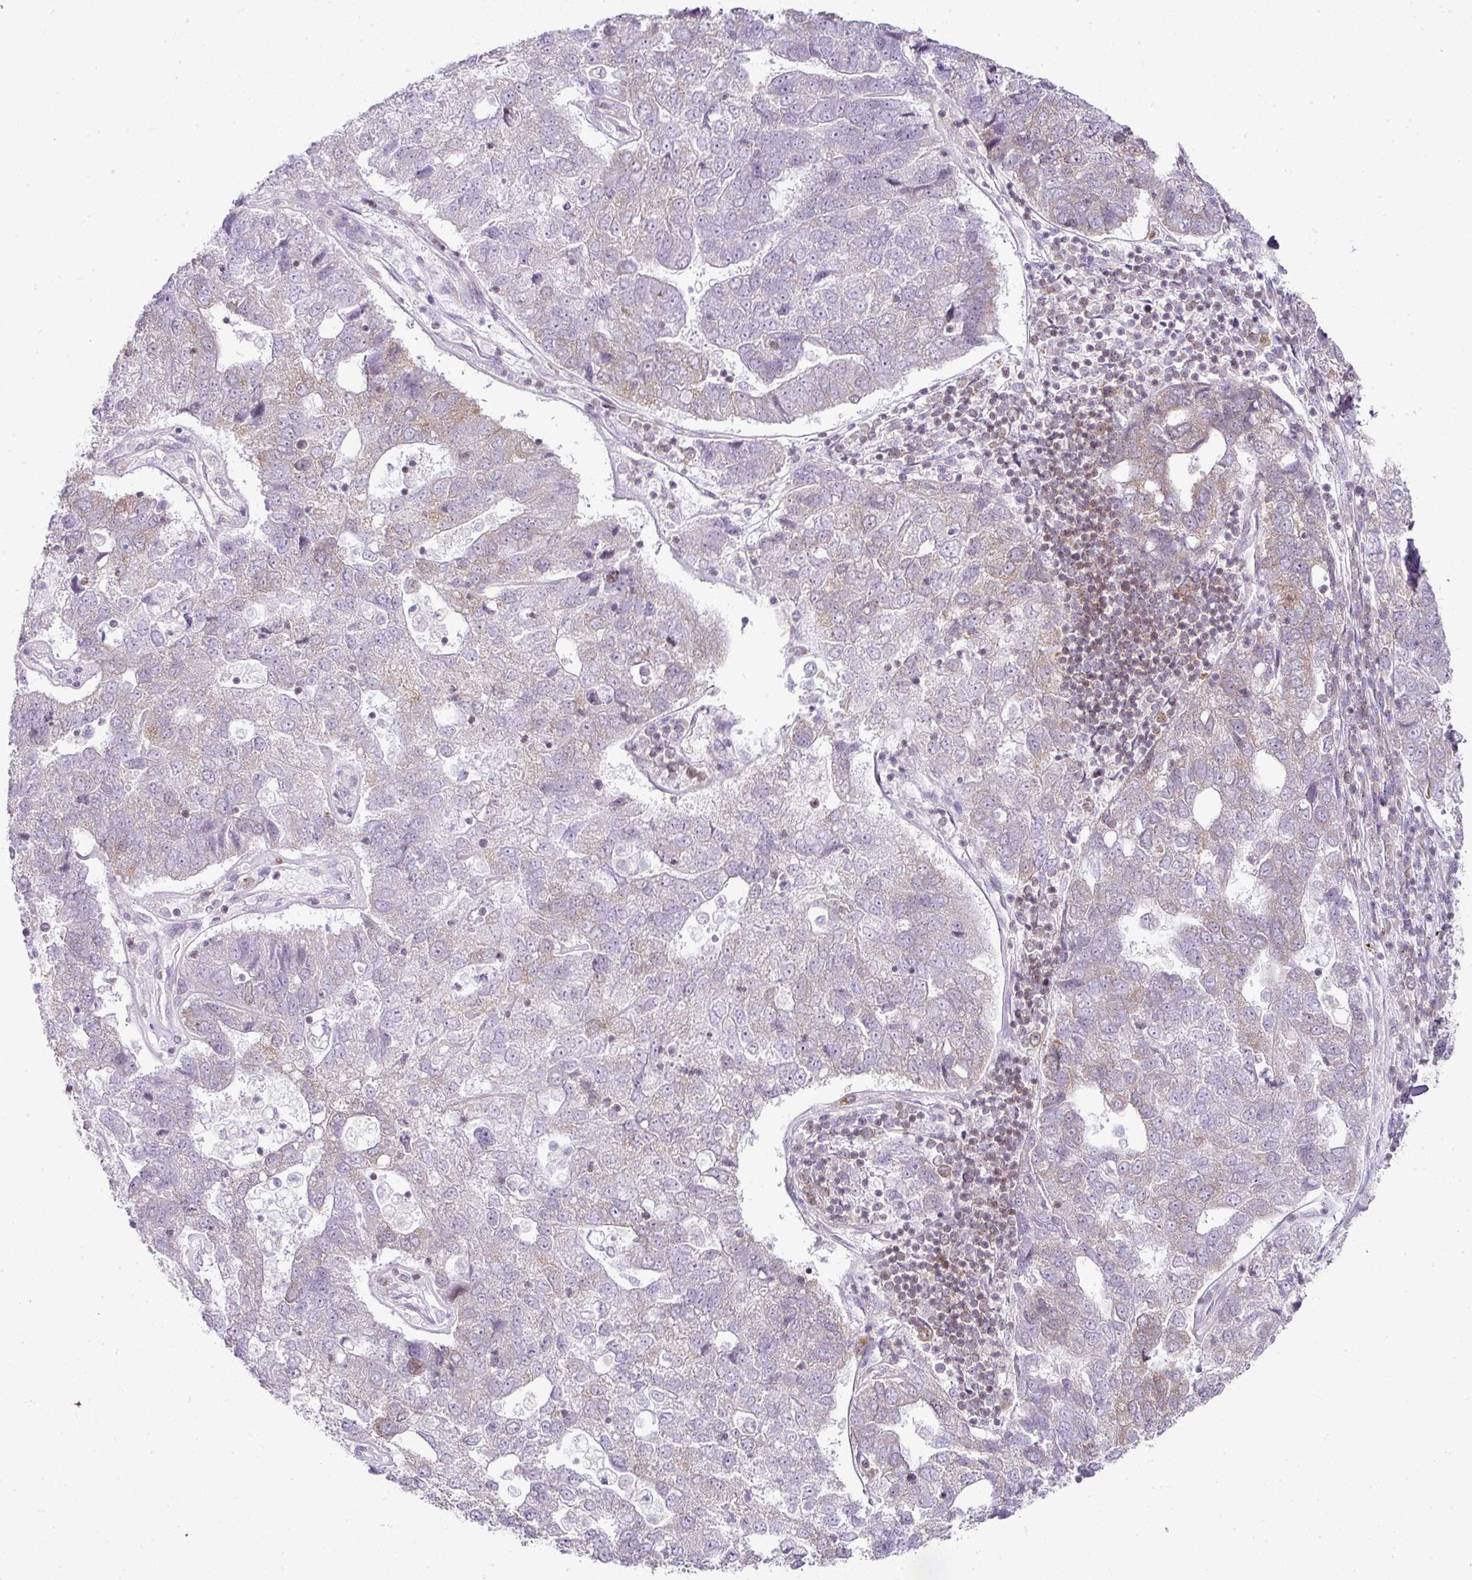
{"staining": {"intensity": "weak", "quantity": "<25%", "location": "cytoplasmic/membranous"}, "tissue": "pancreatic cancer", "cell_type": "Tumor cells", "image_type": "cancer", "snomed": [{"axis": "morphology", "description": "Adenocarcinoma, NOS"}, {"axis": "topography", "description": "Pancreas"}], "caption": "Adenocarcinoma (pancreatic) was stained to show a protein in brown. There is no significant positivity in tumor cells.", "gene": "FAM32A", "patient": {"sex": "female", "age": 61}}